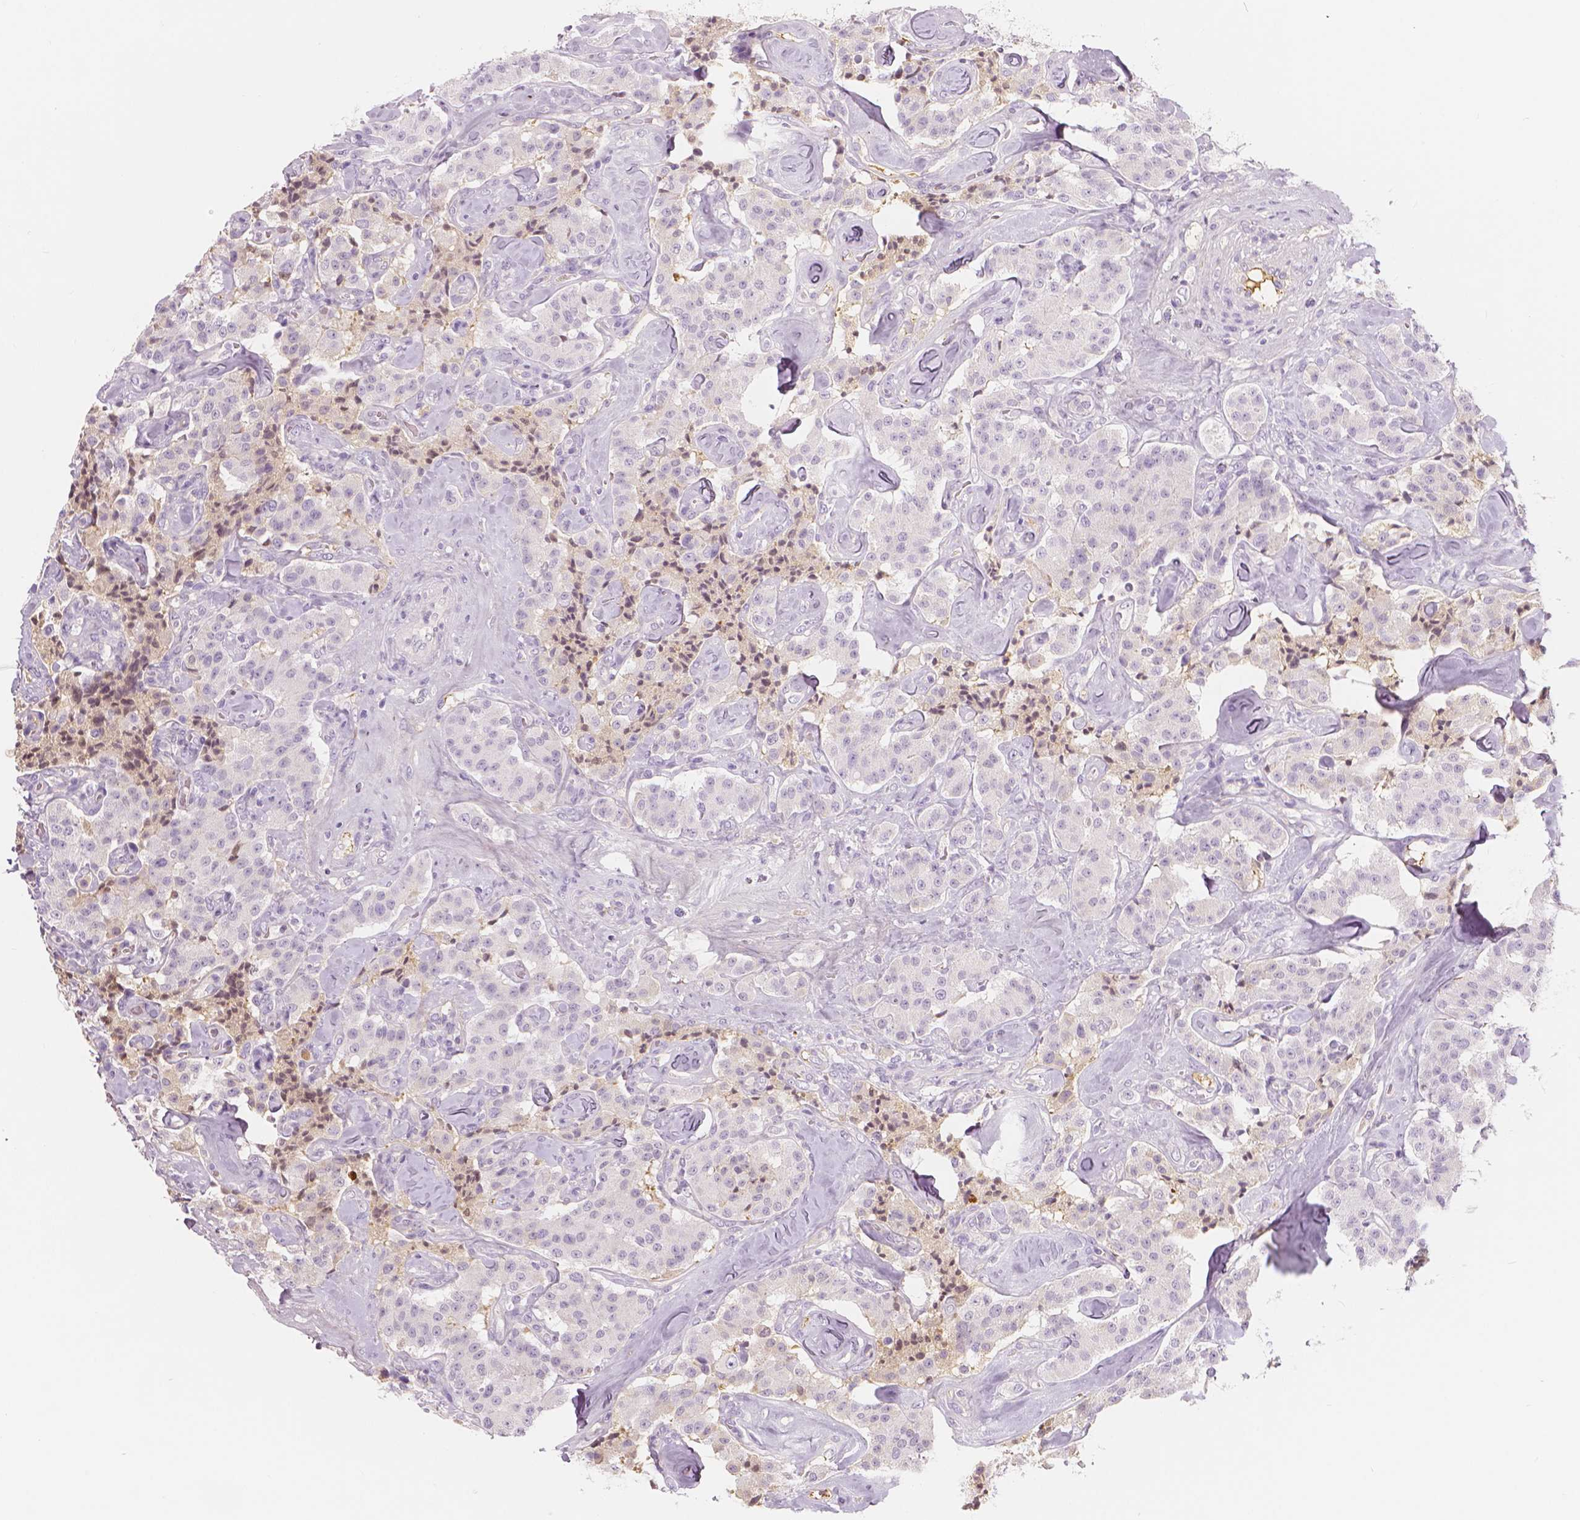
{"staining": {"intensity": "negative", "quantity": "none", "location": "none"}, "tissue": "carcinoid", "cell_type": "Tumor cells", "image_type": "cancer", "snomed": [{"axis": "morphology", "description": "Carcinoid, malignant, NOS"}, {"axis": "topography", "description": "Pancreas"}], "caption": "Carcinoid was stained to show a protein in brown. There is no significant staining in tumor cells.", "gene": "APOA4", "patient": {"sex": "male", "age": 41}}